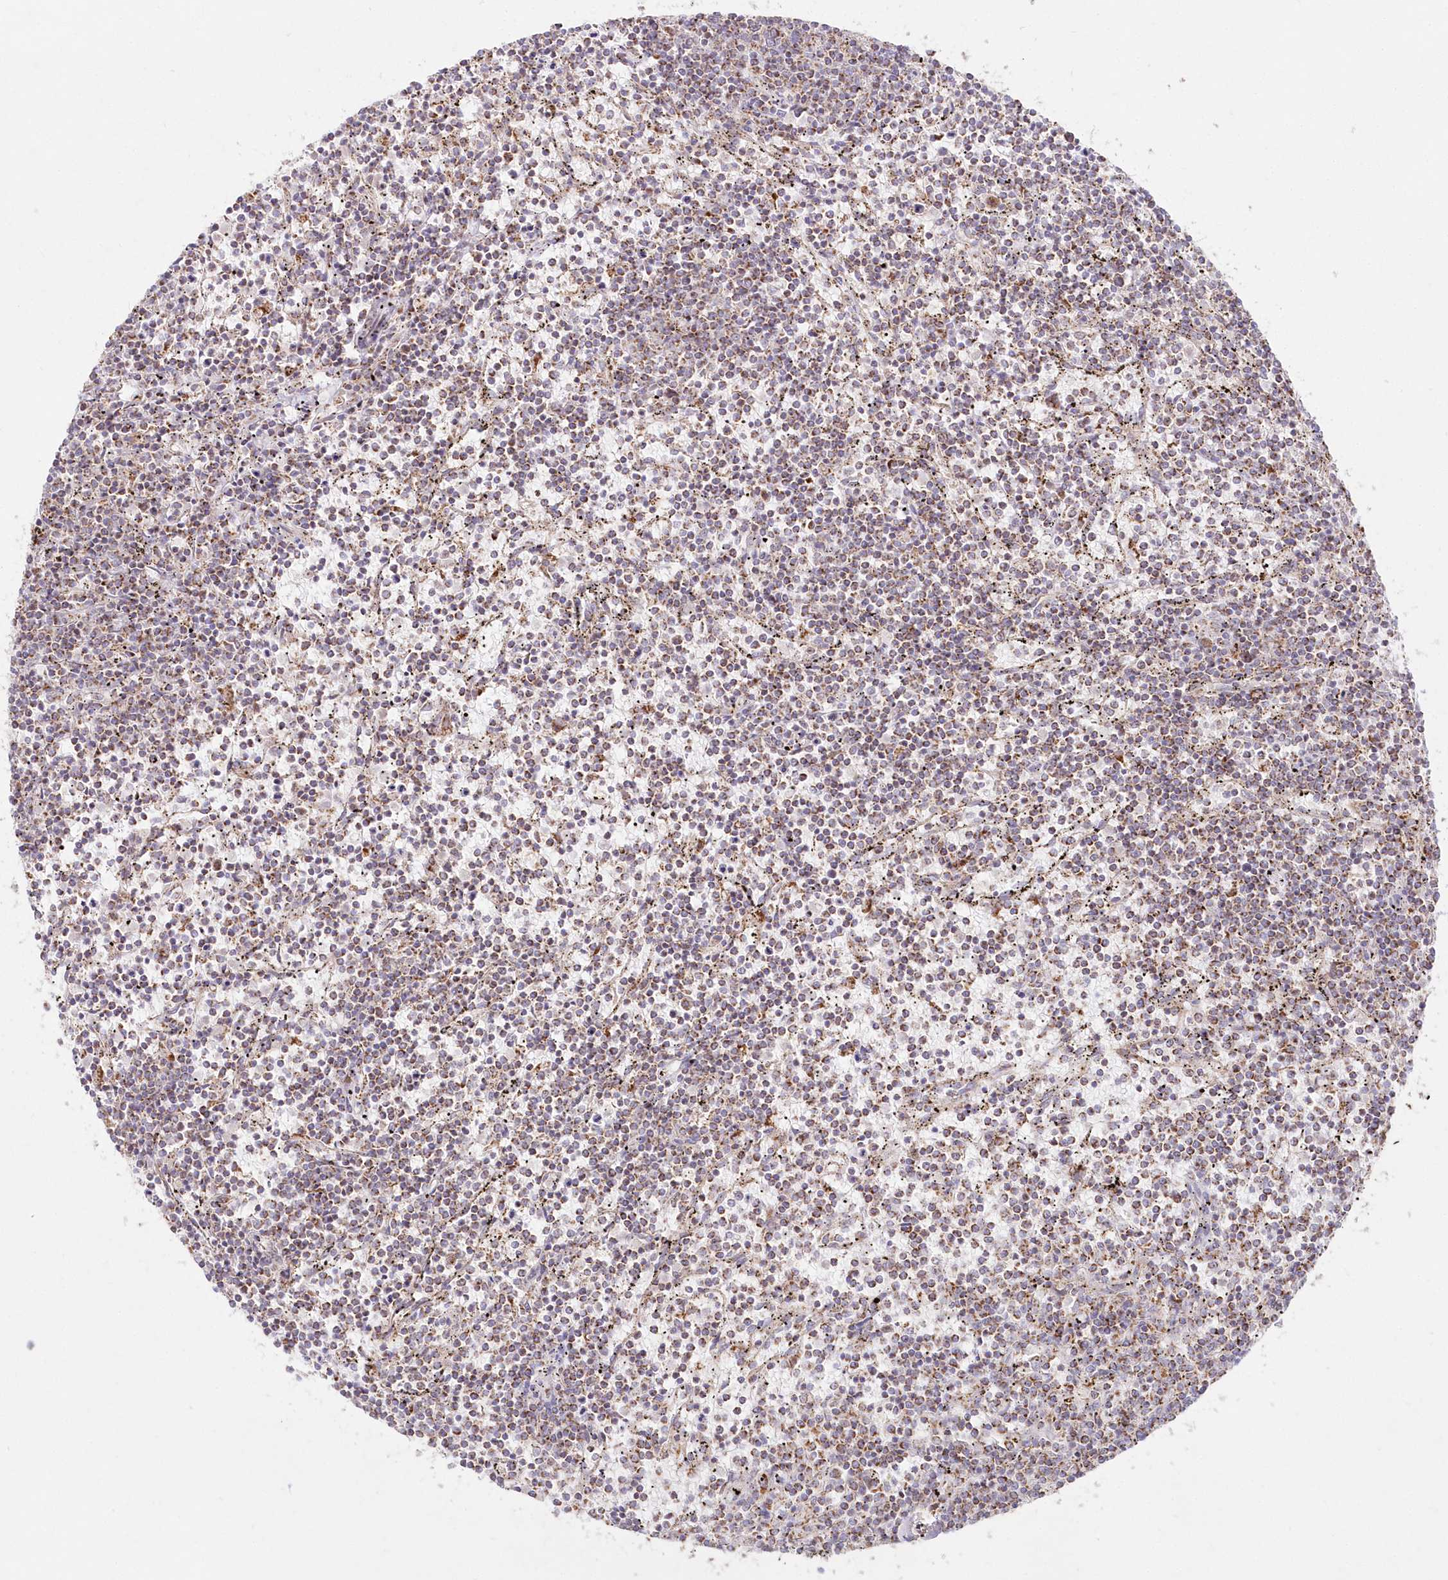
{"staining": {"intensity": "weak", "quantity": "25%-75%", "location": "cytoplasmic/membranous"}, "tissue": "lymphoma", "cell_type": "Tumor cells", "image_type": "cancer", "snomed": [{"axis": "morphology", "description": "Malignant lymphoma, non-Hodgkin's type, Low grade"}, {"axis": "topography", "description": "Spleen"}], "caption": "This histopathology image exhibits lymphoma stained with immunohistochemistry (IHC) to label a protein in brown. The cytoplasmic/membranous of tumor cells show weak positivity for the protein. Nuclei are counter-stained blue.", "gene": "DNA2", "patient": {"sex": "female", "age": 50}}